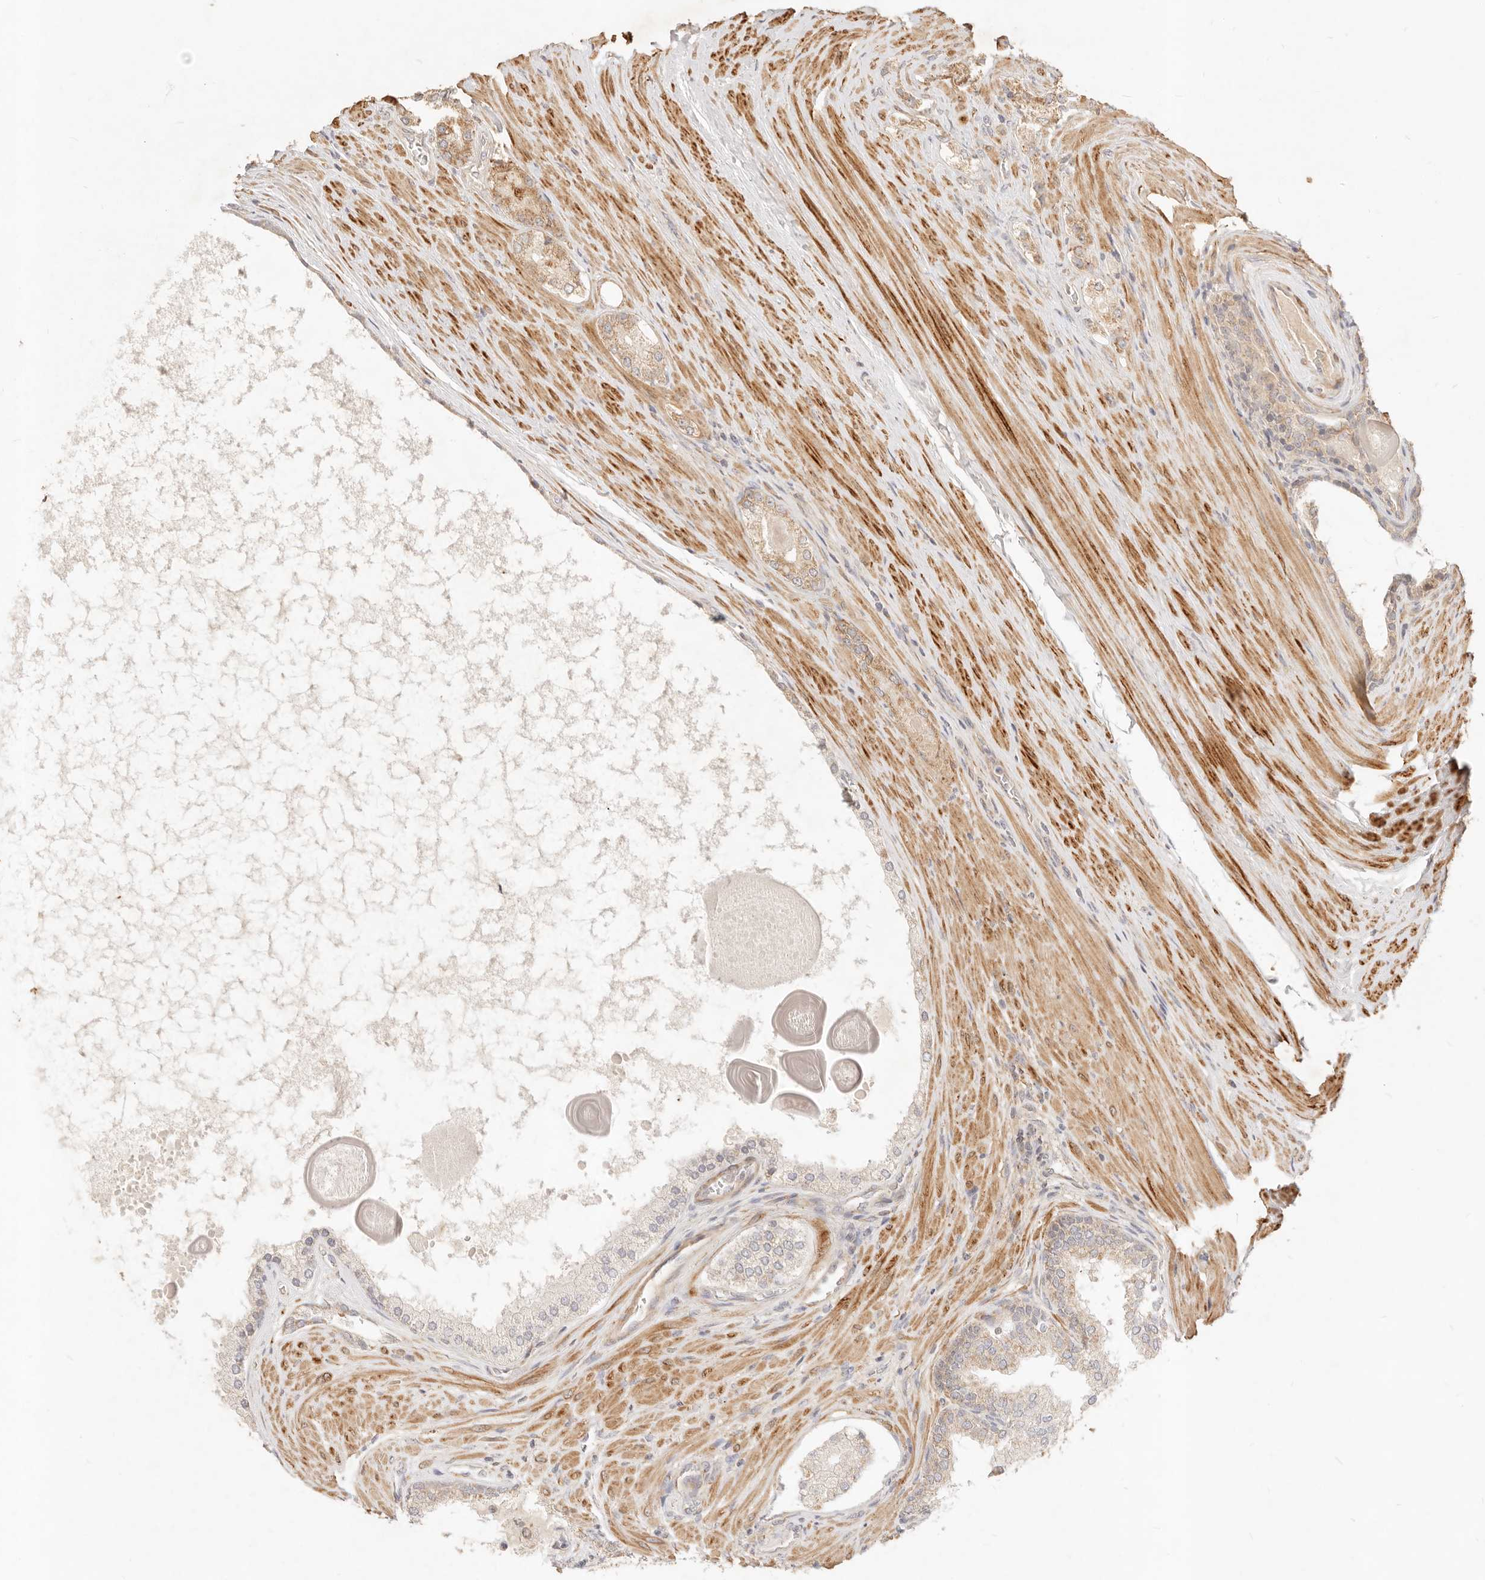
{"staining": {"intensity": "weak", "quantity": ">75%", "location": "cytoplasmic/membranous"}, "tissue": "prostate cancer", "cell_type": "Tumor cells", "image_type": "cancer", "snomed": [{"axis": "morphology", "description": "Adenocarcinoma, High grade"}, {"axis": "topography", "description": "Prostate"}], "caption": "This is a histology image of immunohistochemistry staining of prostate cancer (high-grade adenocarcinoma), which shows weak staining in the cytoplasmic/membranous of tumor cells.", "gene": "RUBCNL", "patient": {"sex": "male", "age": 60}}